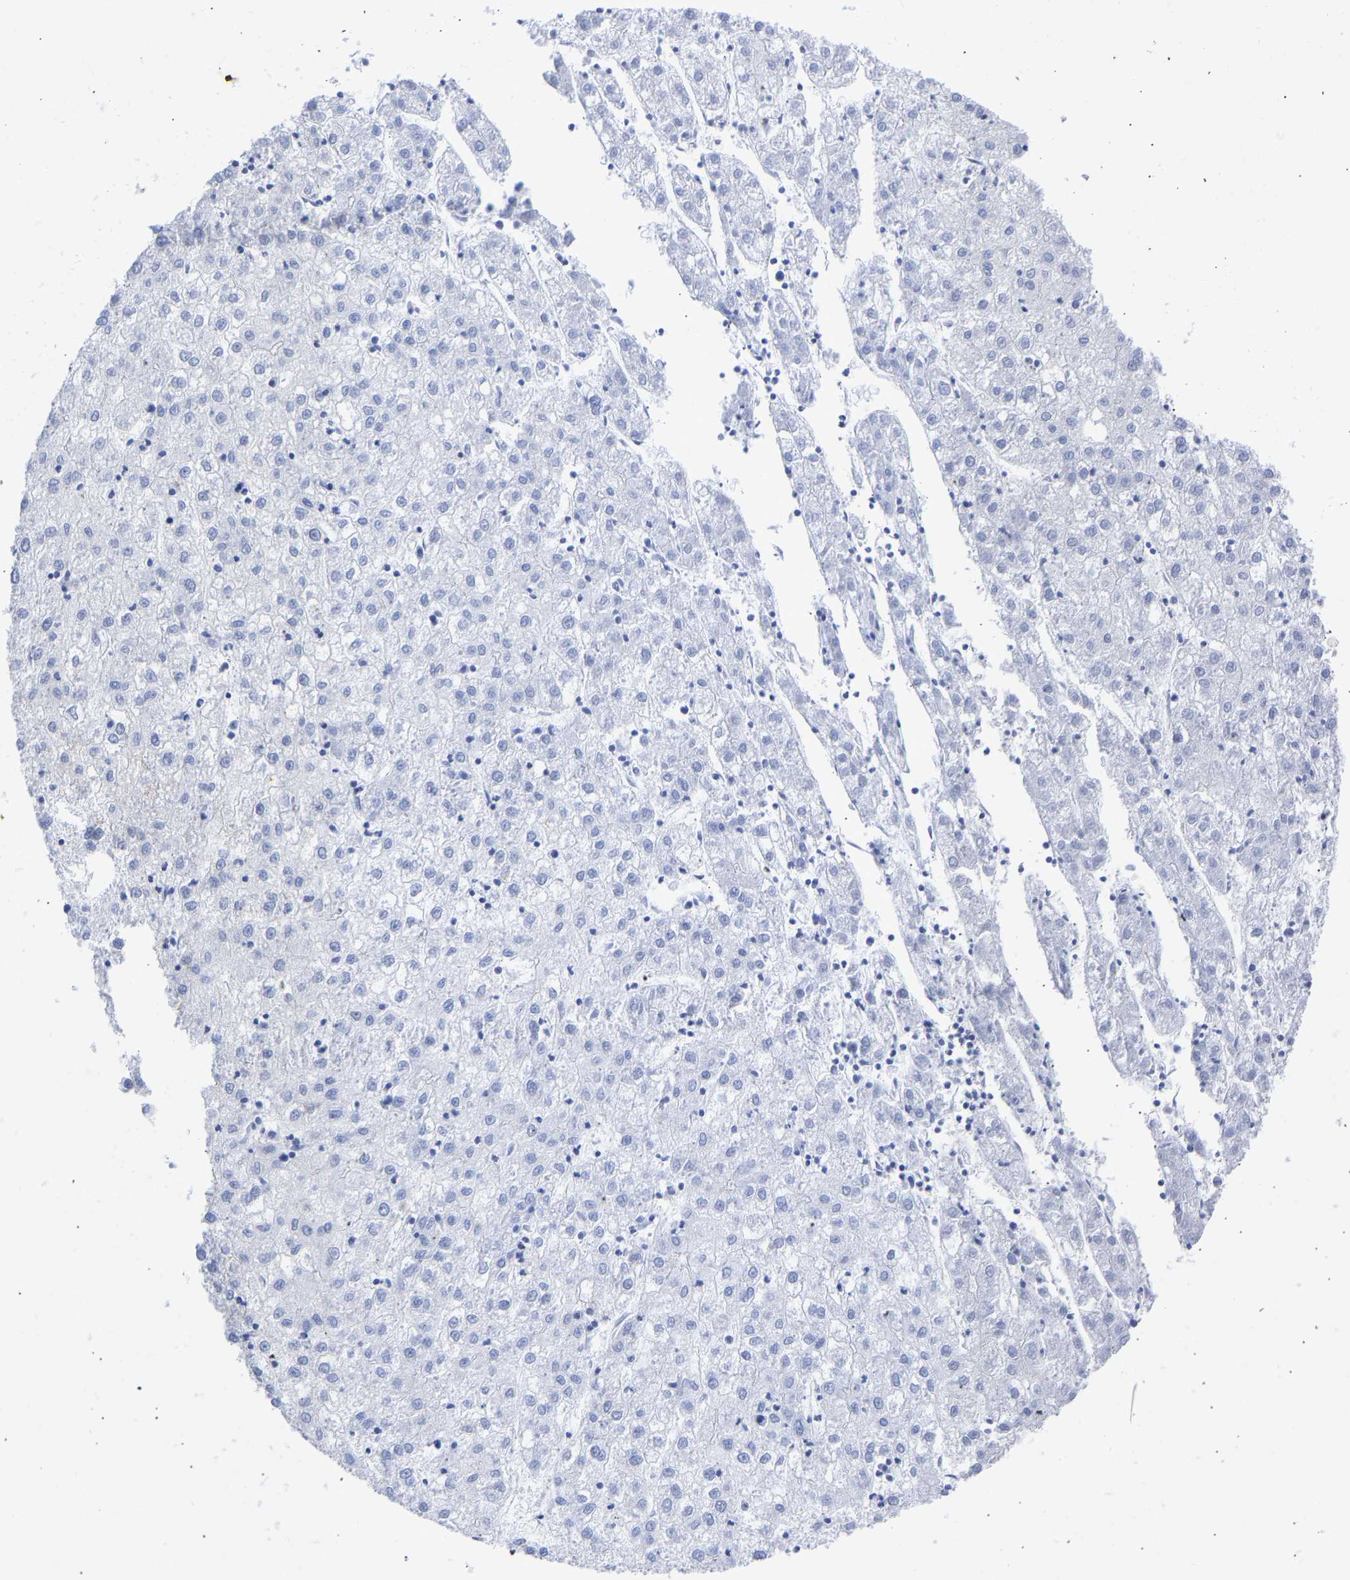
{"staining": {"intensity": "negative", "quantity": "none", "location": "none"}, "tissue": "liver cancer", "cell_type": "Tumor cells", "image_type": "cancer", "snomed": [{"axis": "morphology", "description": "Carcinoma, Hepatocellular, NOS"}, {"axis": "topography", "description": "Liver"}], "caption": "The micrograph displays no staining of tumor cells in liver cancer (hepatocellular carcinoma).", "gene": "KRT1", "patient": {"sex": "male", "age": 72}}